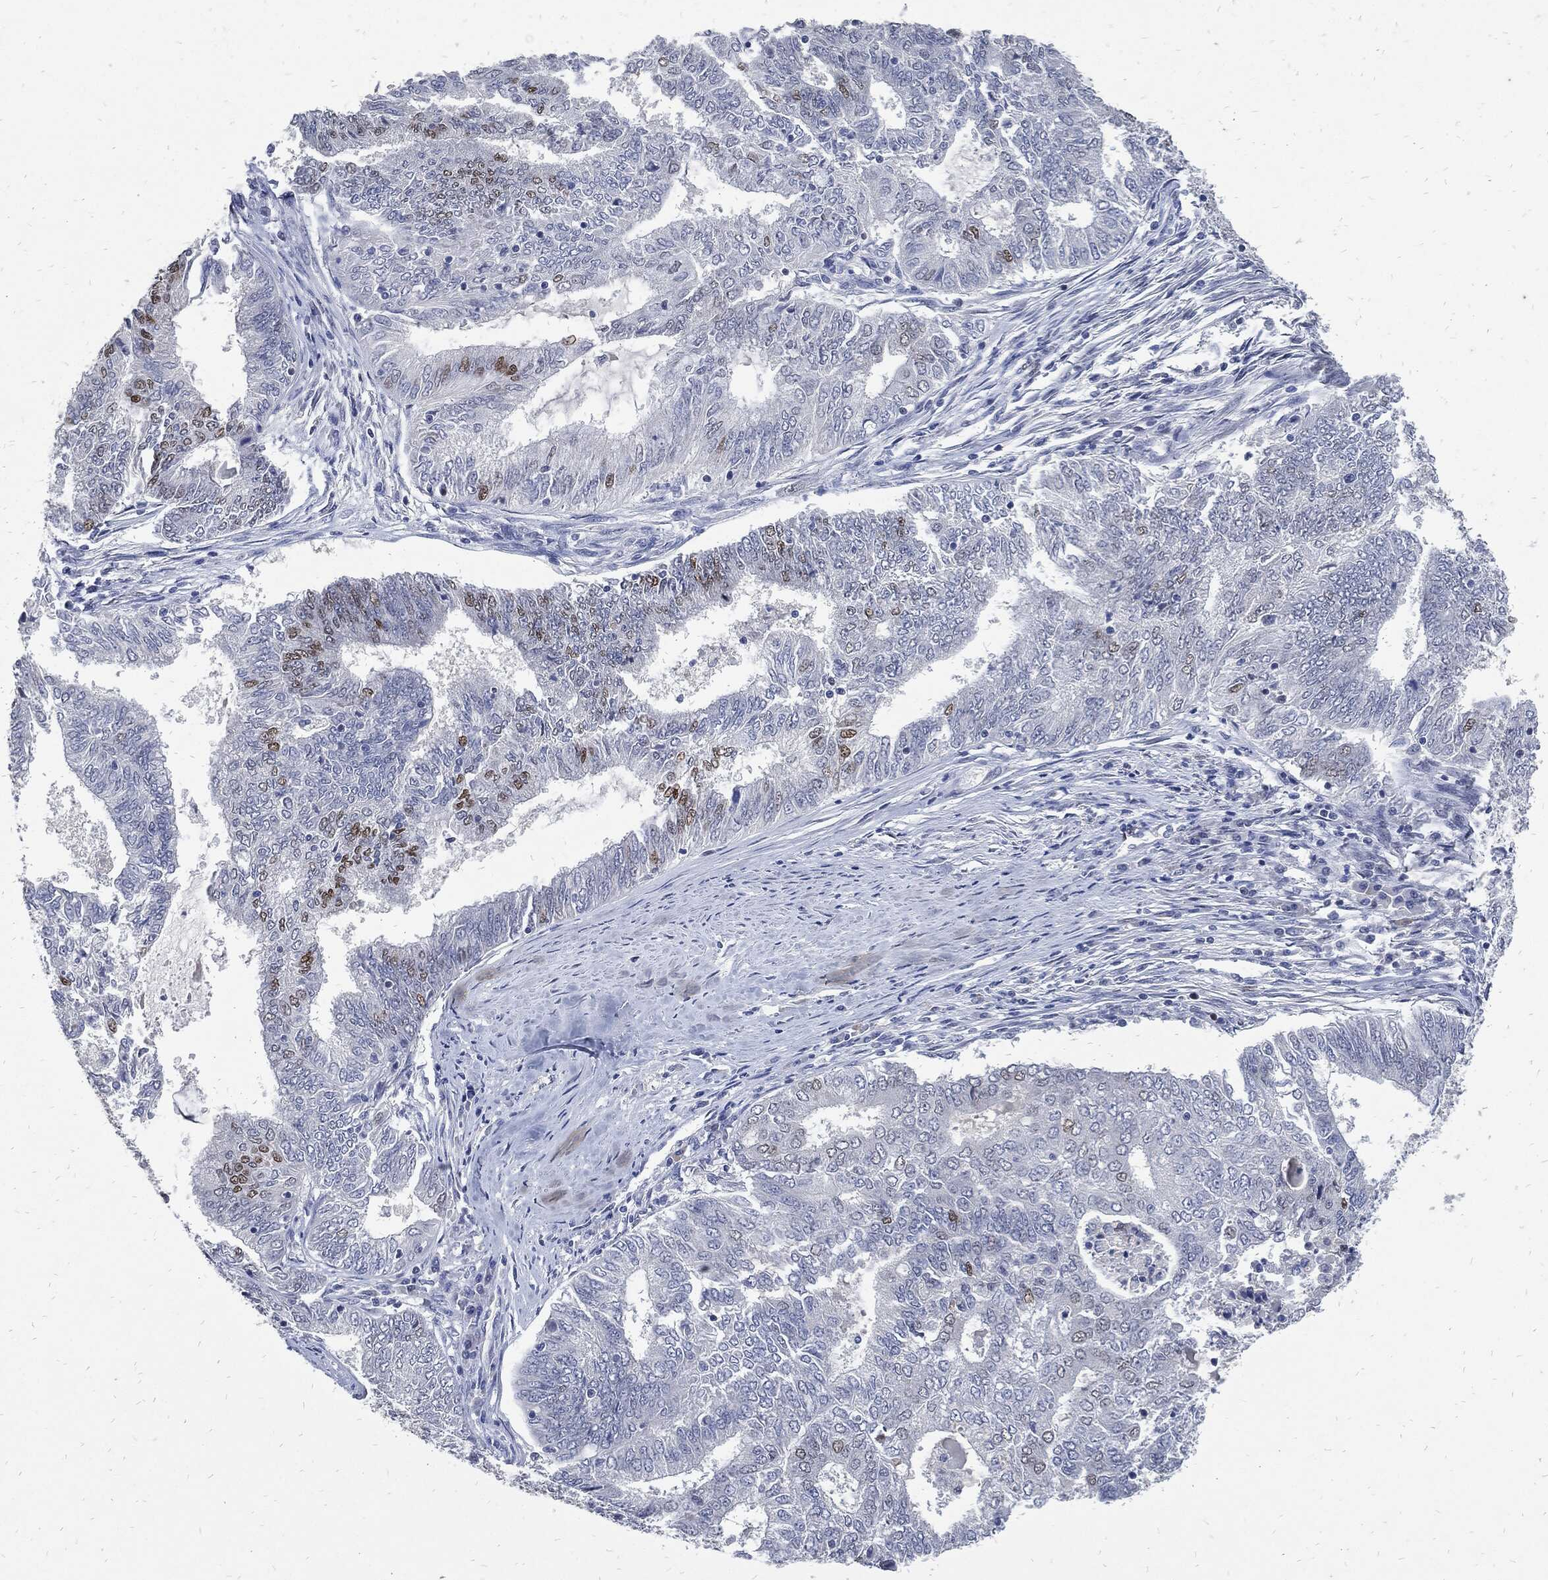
{"staining": {"intensity": "moderate", "quantity": "<25%", "location": "nuclear"}, "tissue": "endometrial cancer", "cell_type": "Tumor cells", "image_type": "cancer", "snomed": [{"axis": "morphology", "description": "Adenocarcinoma, NOS"}, {"axis": "topography", "description": "Endometrium"}], "caption": "Protein expression analysis of endometrial adenocarcinoma exhibits moderate nuclear expression in about <25% of tumor cells. Using DAB (brown) and hematoxylin (blue) stains, captured at high magnification using brightfield microscopy.", "gene": "JUN", "patient": {"sex": "female", "age": 62}}